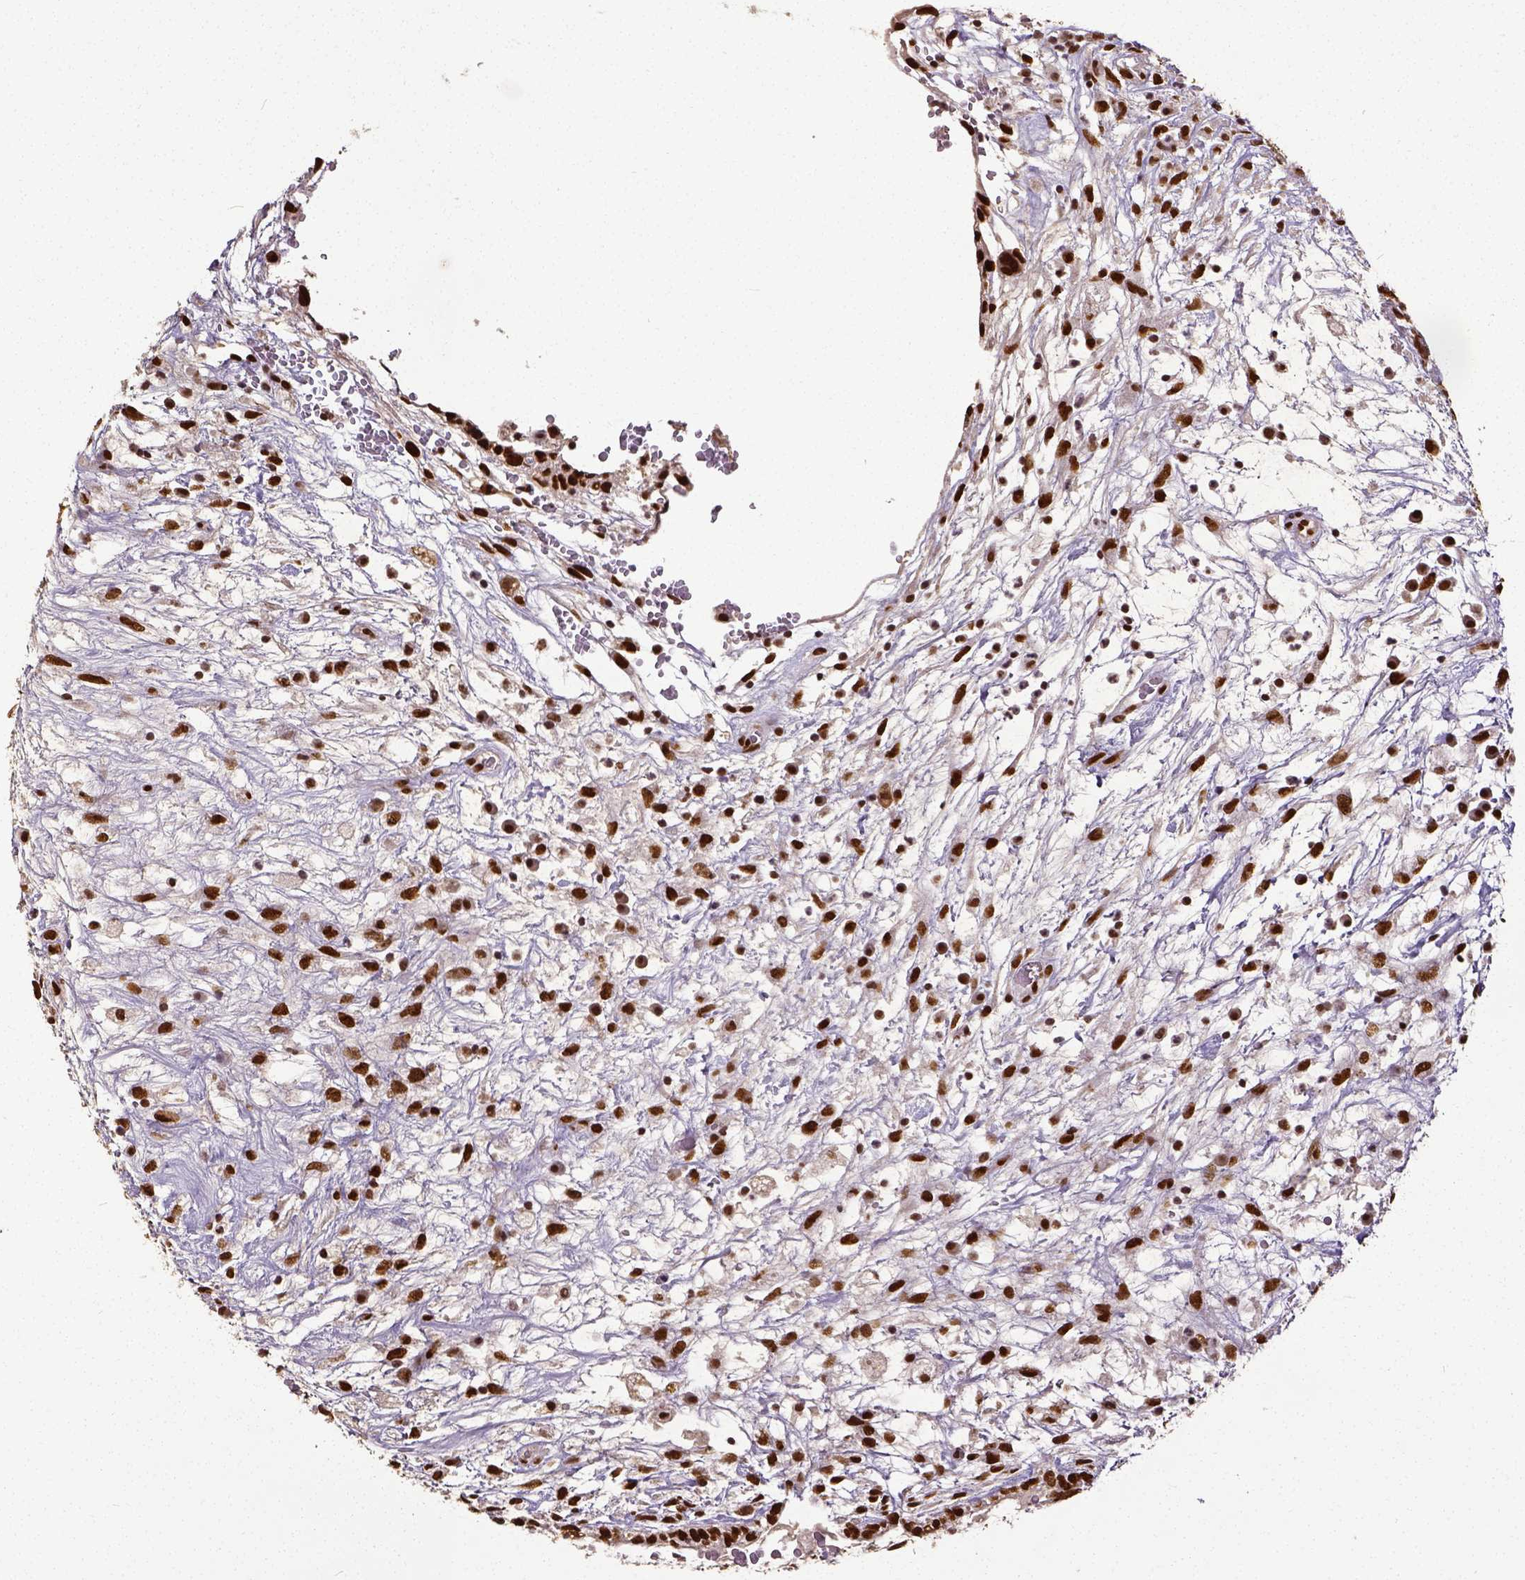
{"staining": {"intensity": "strong", "quantity": ">75%", "location": "nuclear"}, "tissue": "testis cancer", "cell_type": "Tumor cells", "image_type": "cancer", "snomed": [{"axis": "morphology", "description": "Normal tissue, NOS"}, {"axis": "morphology", "description": "Carcinoma, Embryonal, NOS"}, {"axis": "topography", "description": "Testis"}], "caption": "This photomicrograph demonstrates immunohistochemistry staining of testis cancer (embryonal carcinoma), with high strong nuclear staining in about >75% of tumor cells.", "gene": "ATRX", "patient": {"sex": "male", "age": 32}}